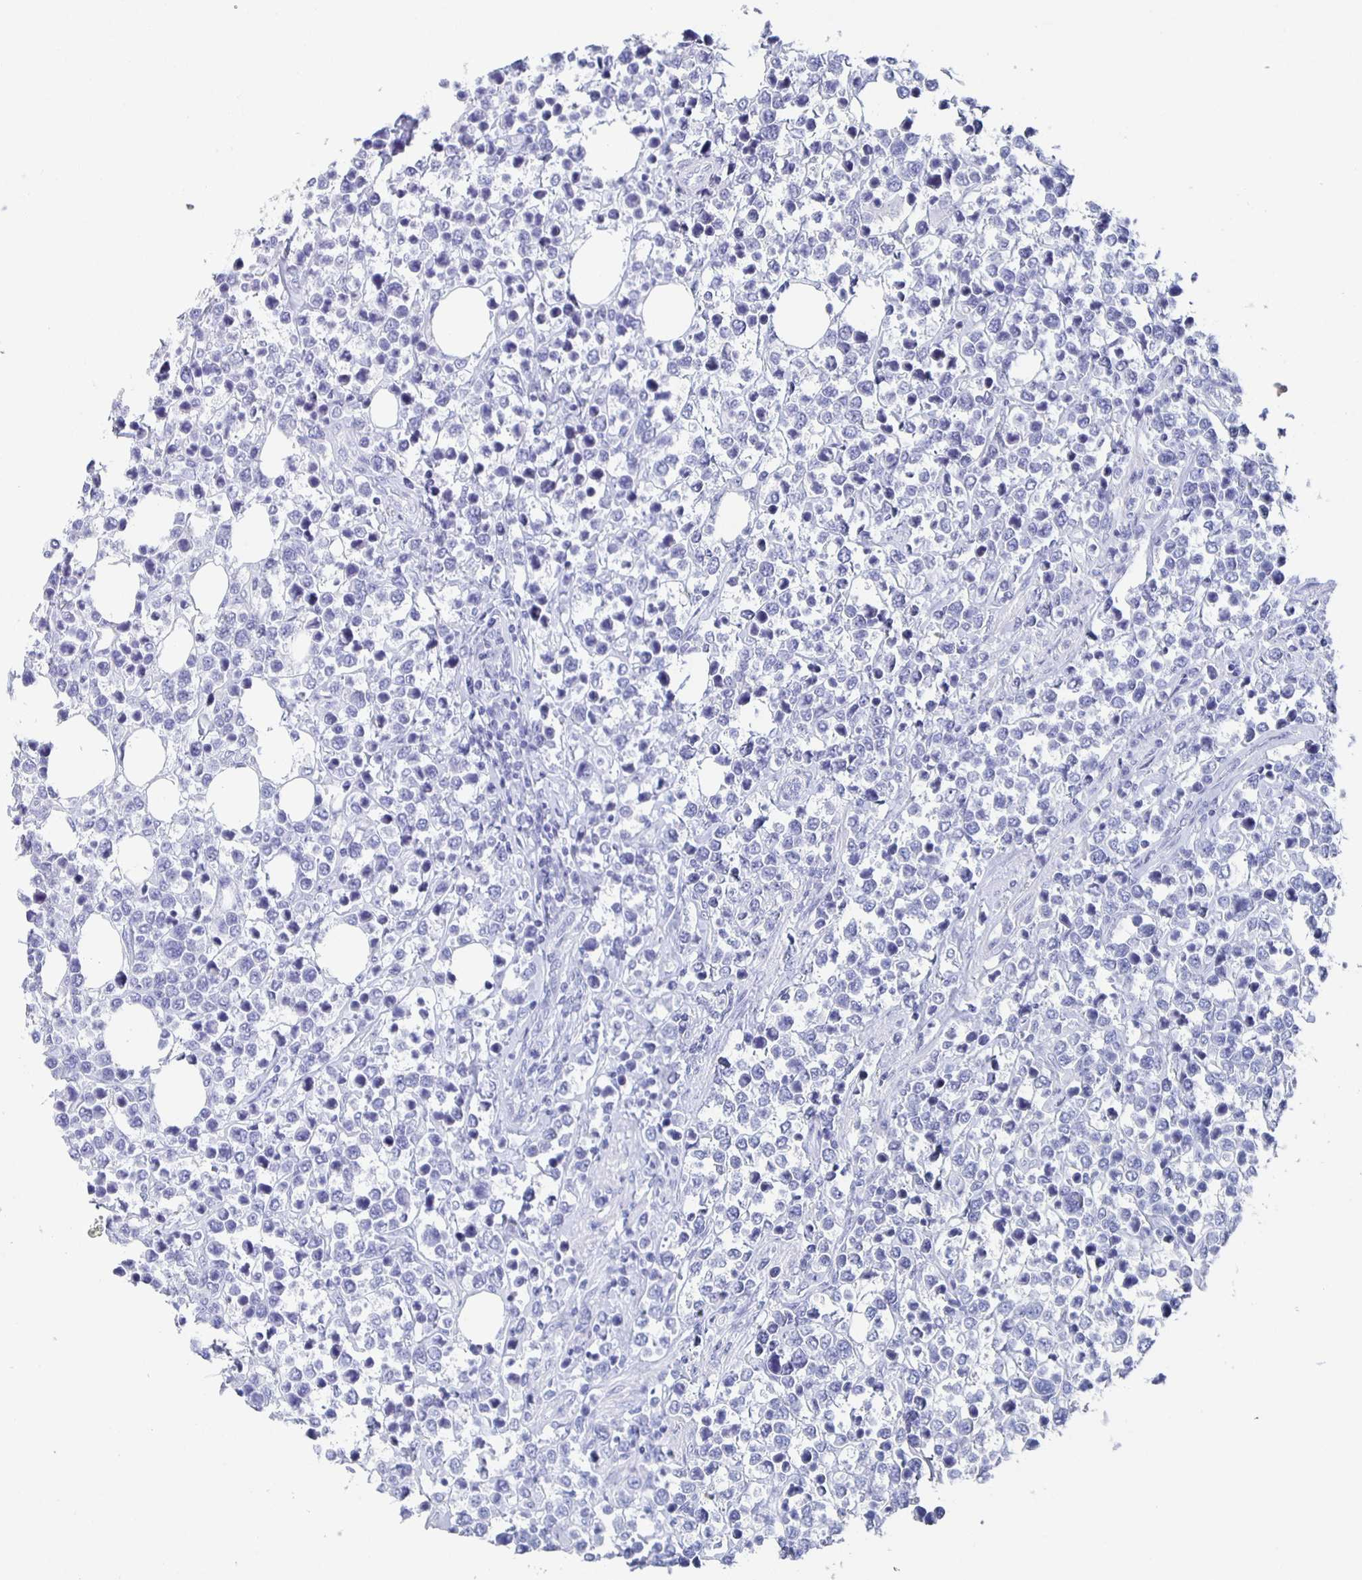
{"staining": {"intensity": "negative", "quantity": "none", "location": "none"}, "tissue": "lymphoma", "cell_type": "Tumor cells", "image_type": "cancer", "snomed": [{"axis": "morphology", "description": "Malignant lymphoma, non-Hodgkin's type, Low grade"}, {"axis": "topography", "description": "Lymph node"}], "caption": "Immunohistochemistry (IHC) histopathology image of neoplastic tissue: human lymphoma stained with DAB (3,3'-diaminobenzidine) demonstrates no significant protein positivity in tumor cells.", "gene": "SLC34A2", "patient": {"sex": "male", "age": 60}}